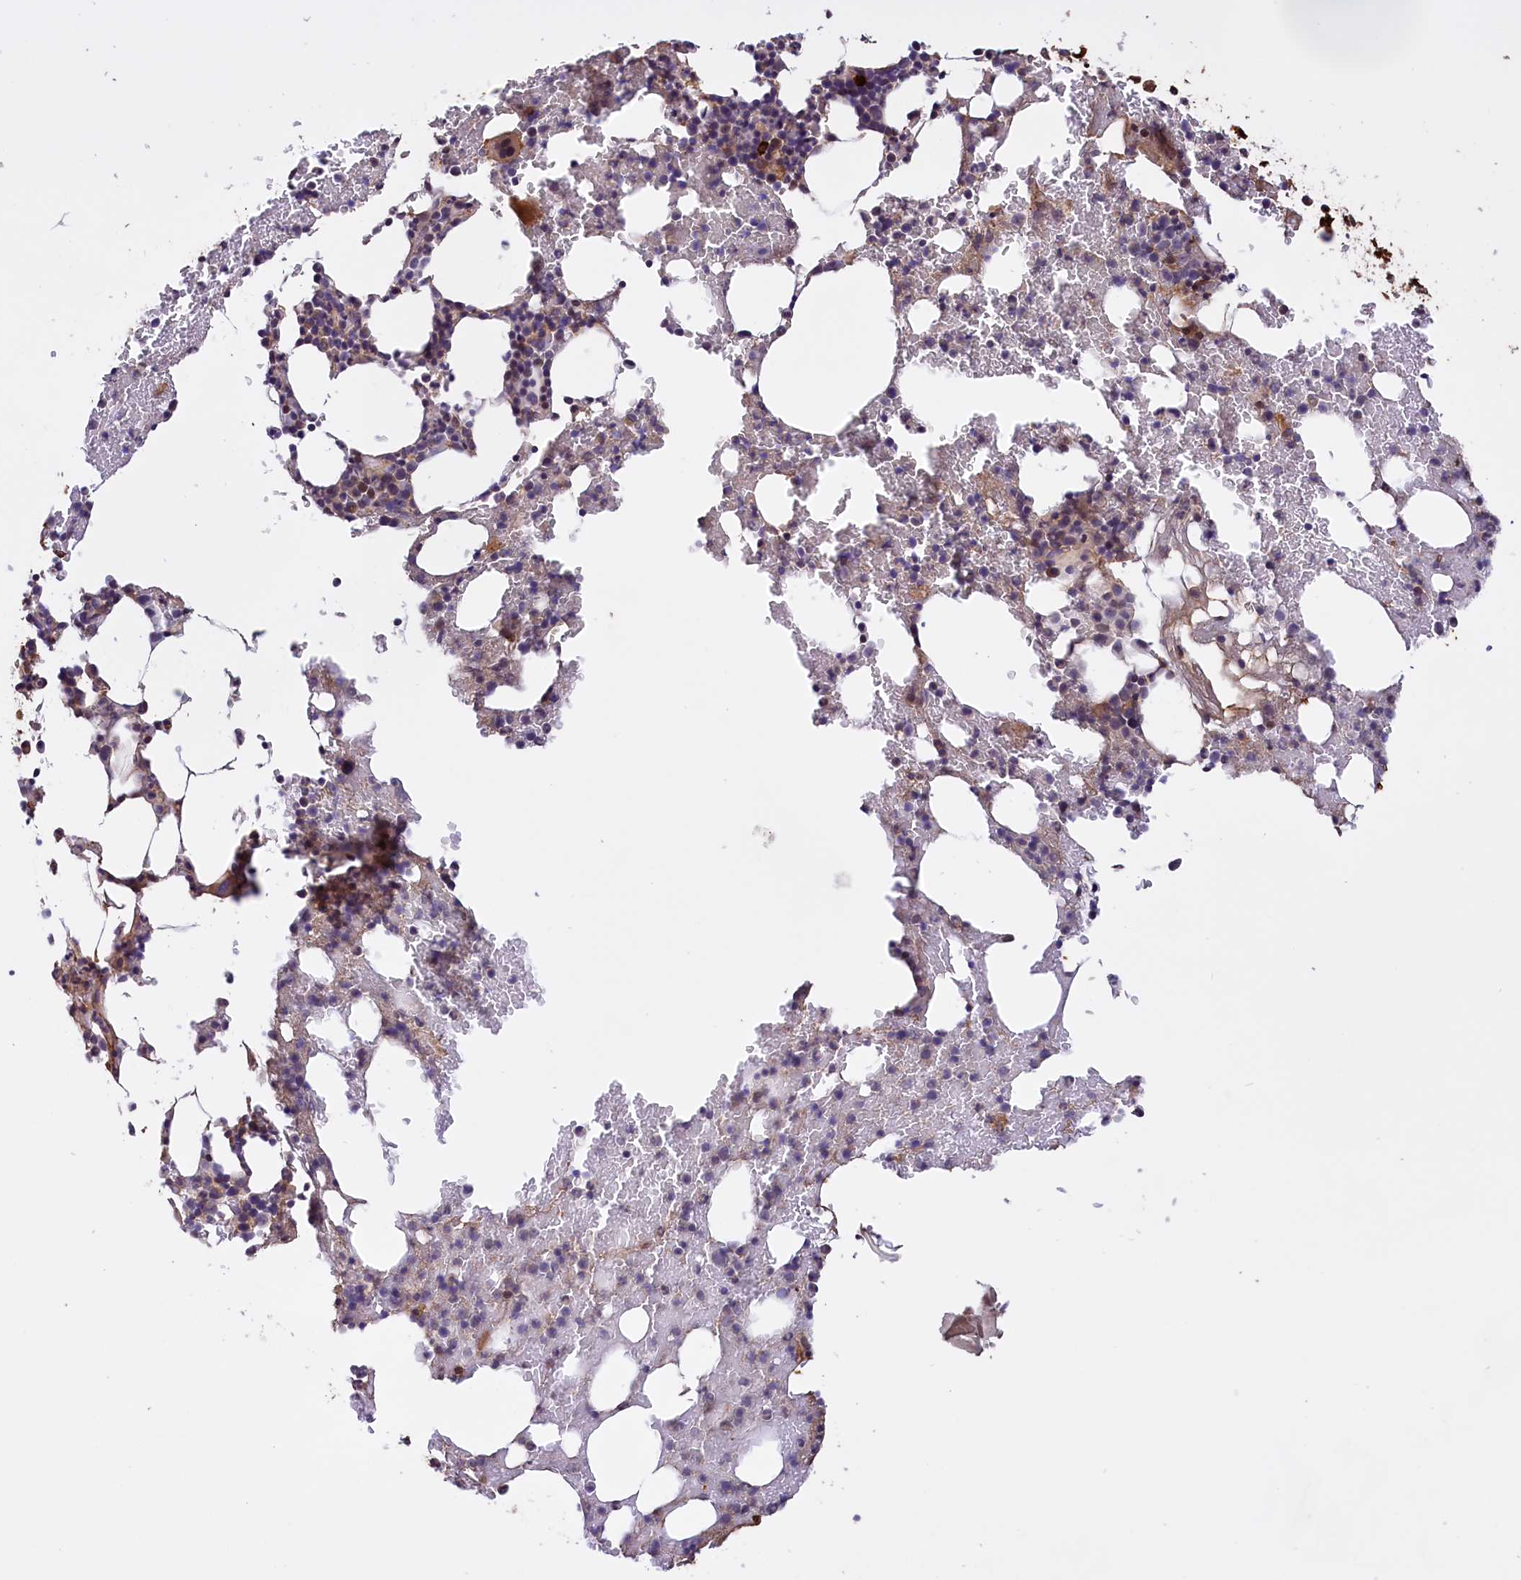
{"staining": {"intensity": "strong", "quantity": "<25%", "location": "cytoplasmic/membranous,nuclear"}, "tissue": "bone marrow", "cell_type": "Hematopoietic cells", "image_type": "normal", "snomed": [{"axis": "morphology", "description": "Normal tissue, NOS"}, {"axis": "morphology", "description": "Inflammation, NOS"}, {"axis": "topography", "description": "Bone marrow"}], "caption": "Immunohistochemical staining of benign human bone marrow displays medium levels of strong cytoplasmic/membranous,nuclear expression in approximately <25% of hematopoietic cells.", "gene": "RRAD", "patient": {"sex": "male", "age": 41}}